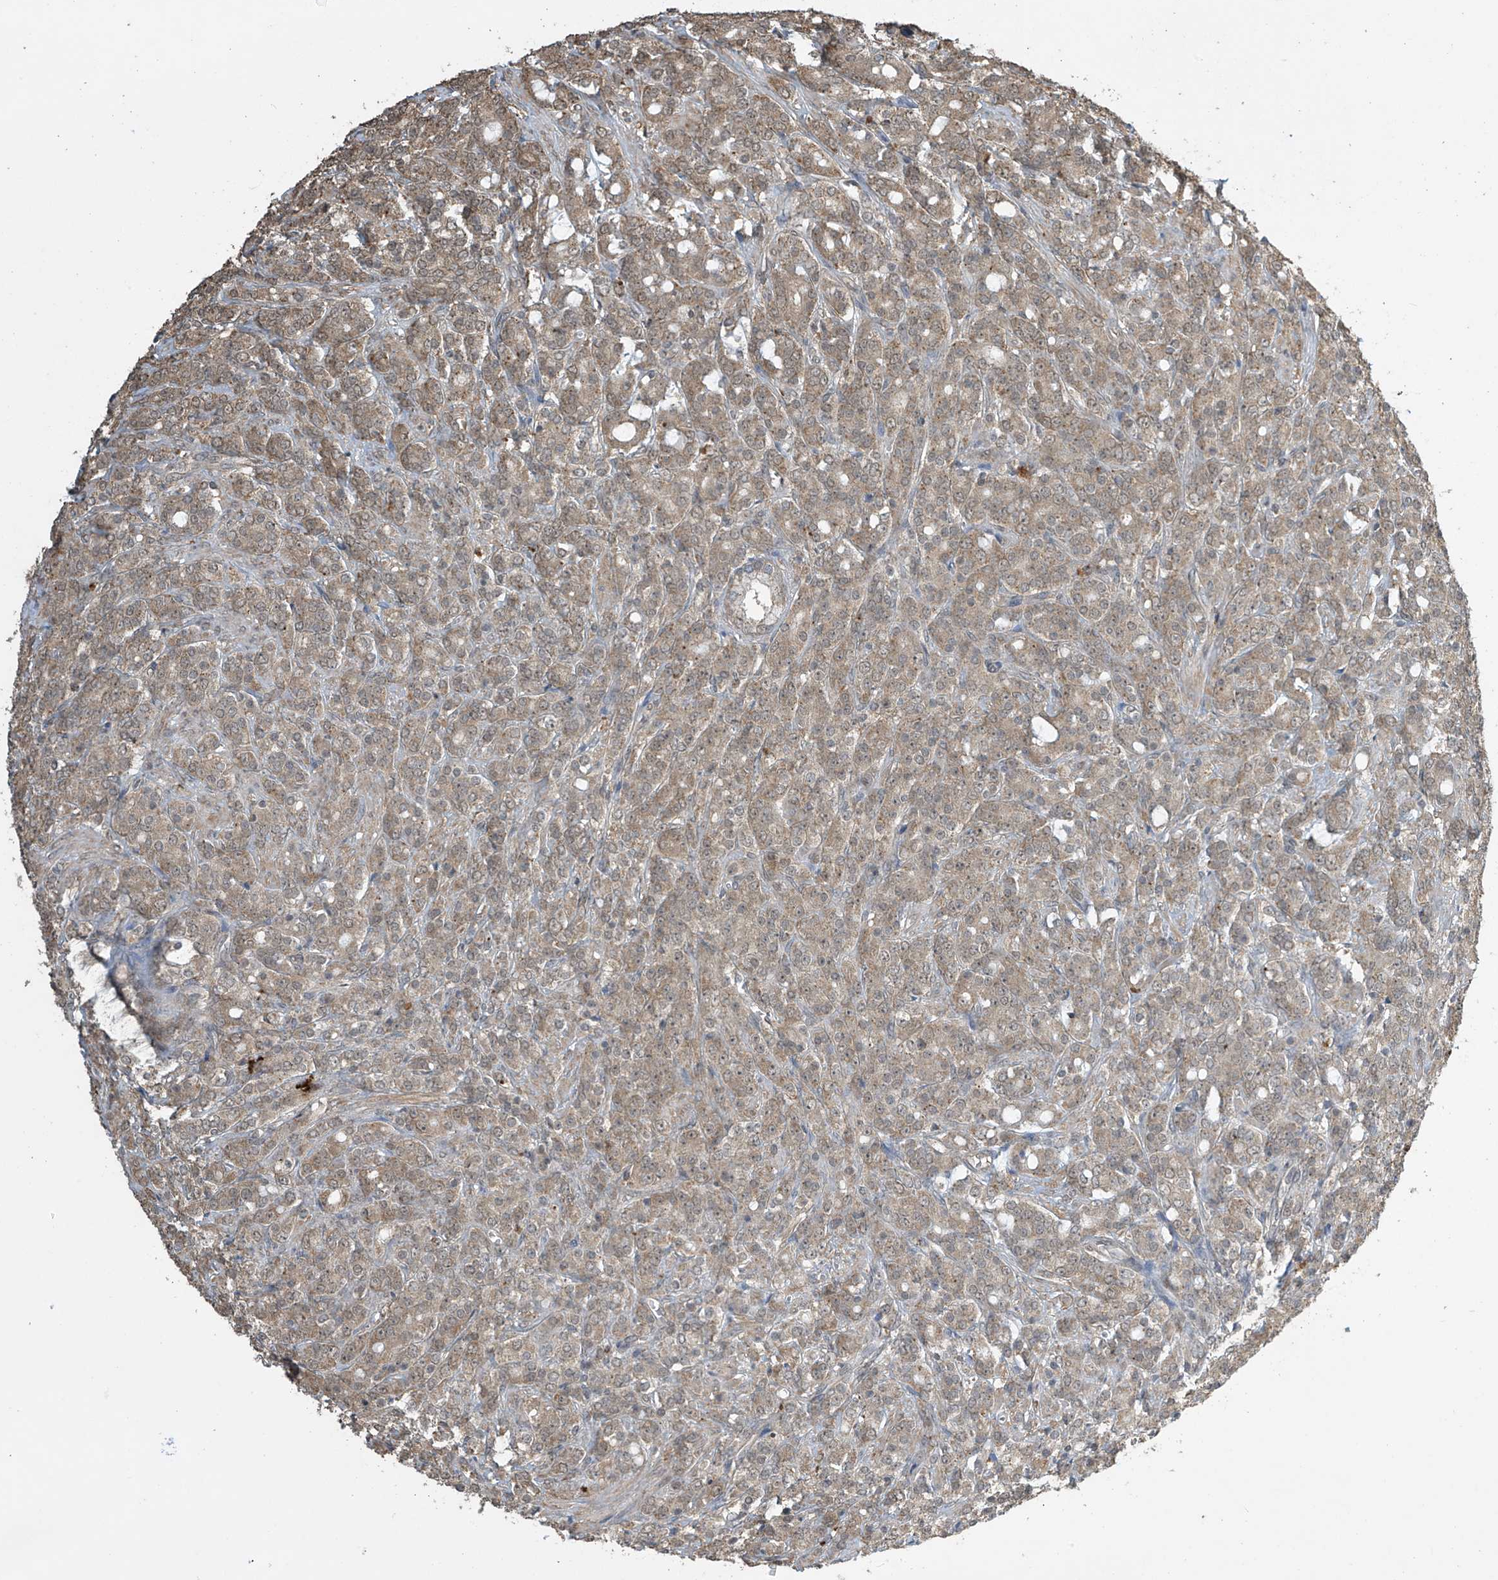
{"staining": {"intensity": "moderate", "quantity": ">75%", "location": "cytoplasmic/membranous"}, "tissue": "prostate cancer", "cell_type": "Tumor cells", "image_type": "cancer", "snomed": [{"axis": "morphology", "description": "Adenocarcinoma, High grade"}, {"axis": "topography", "description": "Prostate"}], "caption": "Immunohistochemistry (DAB (3,3'-diaminobenzidine)) staining of high-grade adenocarcinoma (prostate) exhibits moderate cytoplasmic/membranous protein staining in approximately >75% of tumor cells. (DAB IHC, brown staining for protein, blue staining for nuclei).", "gene": "SLFN14", "patient": {"sex": "male", "age": 62}}